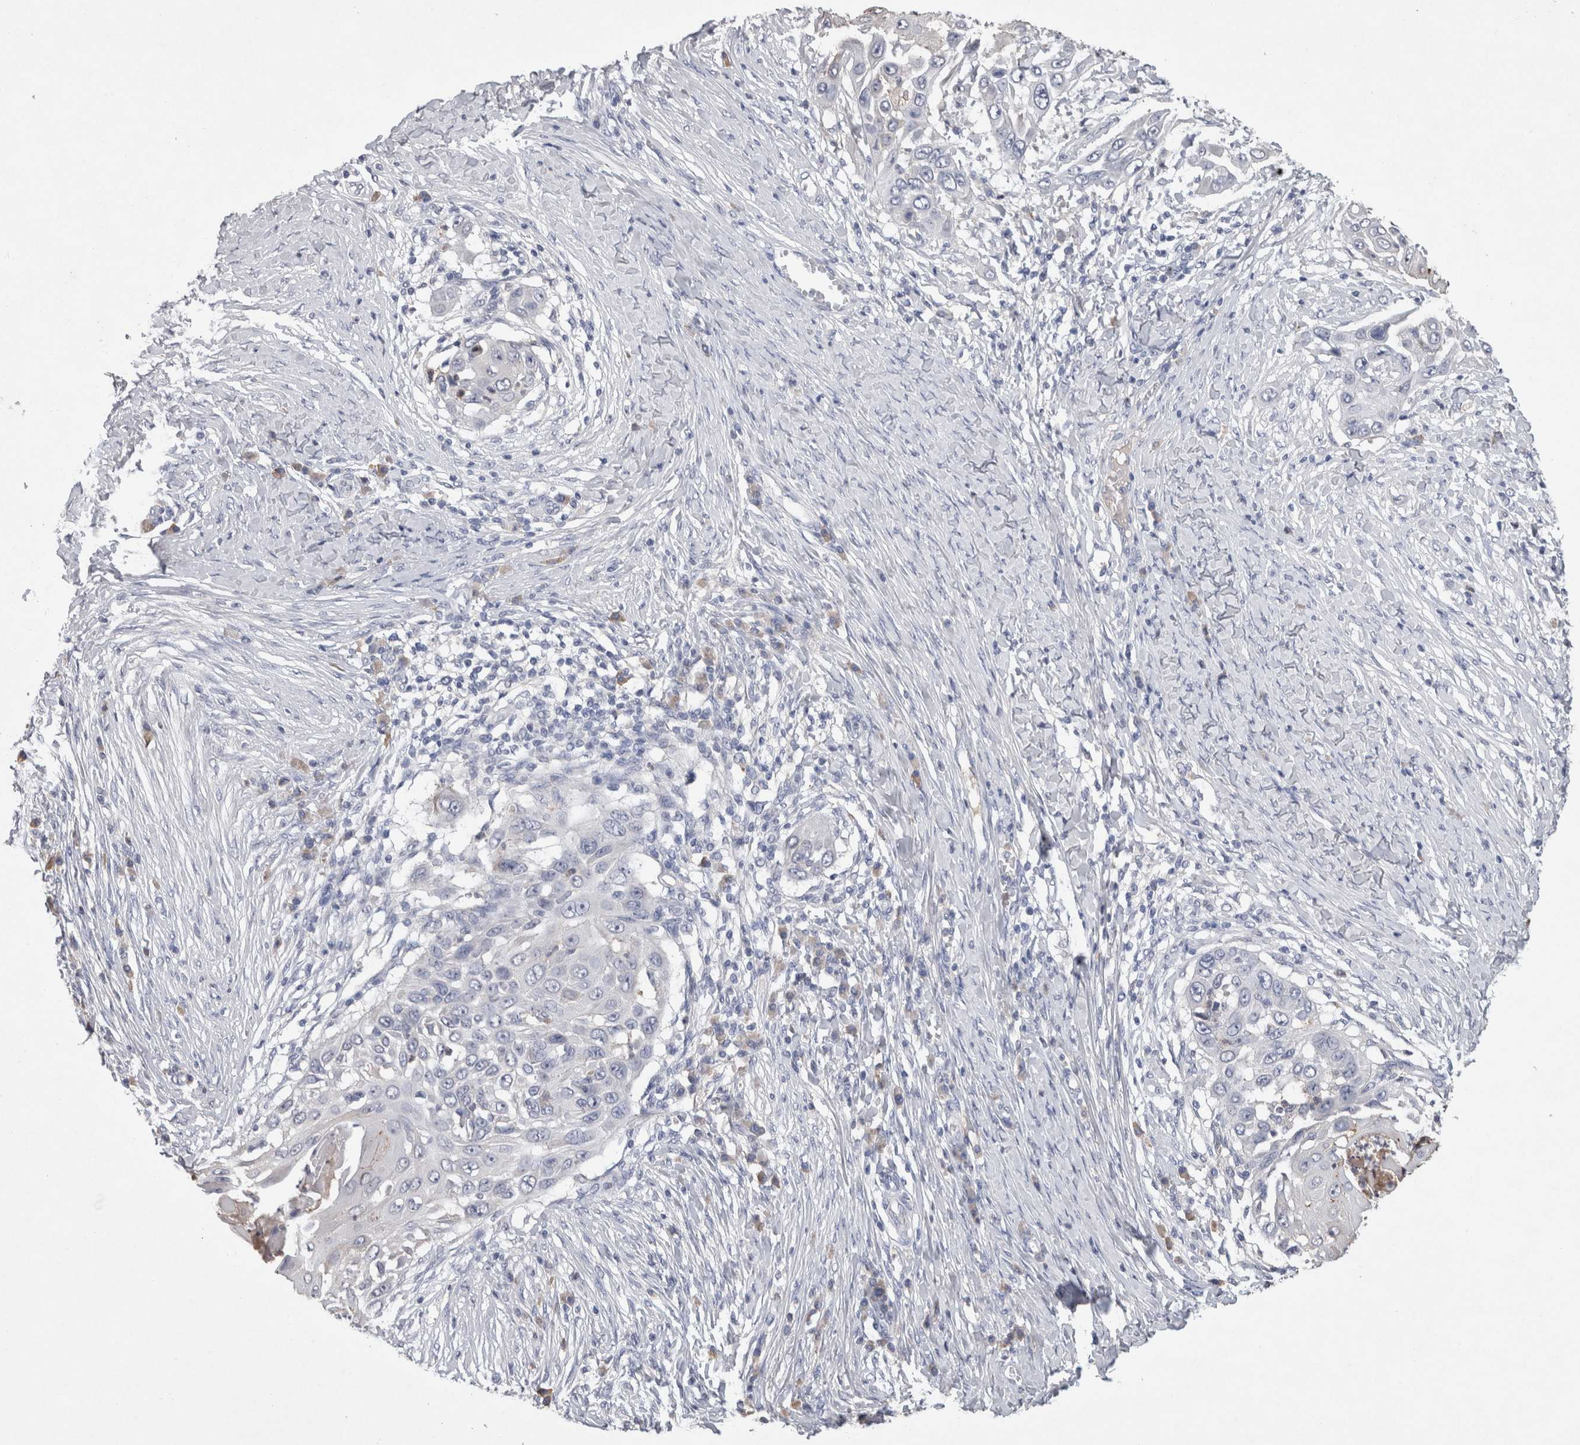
{"staining": {"intensity": "negative", "quantity": "none", "location": "none"}, "tissue": "skin cancer", "cell_type": "Tumor cells", "image_type": "cancer", "snomed": [{"axis": "morphology", "description": "Squamous cell carcinoma, NOS"}, {"axis": "topography", "description": "Skin"}], "caption": "Tumor cells show no significant expression in skin cancer.", "gene": "FABP7", "patient": {"sex": "female", "age": 44}}